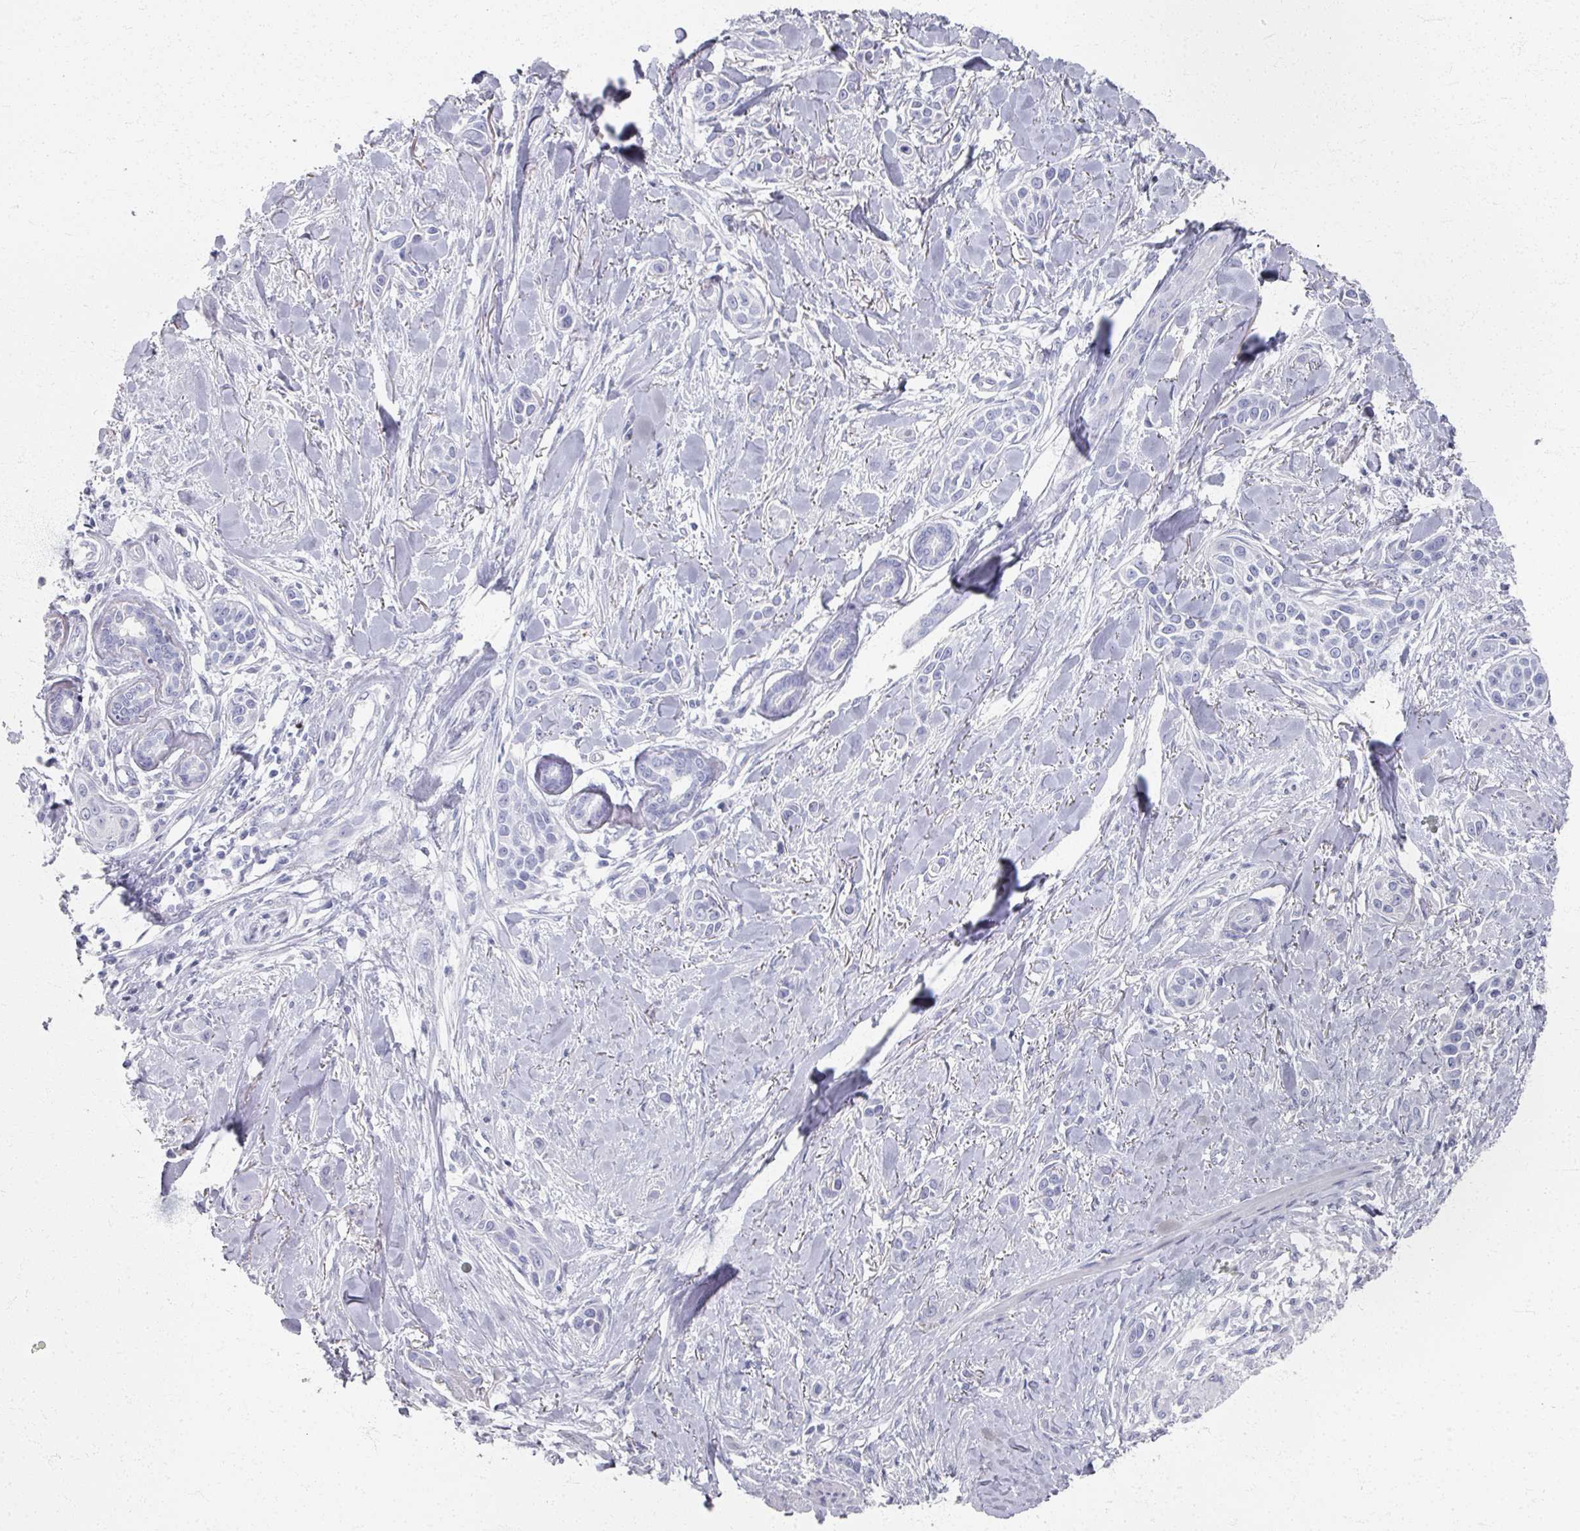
{"staining": {"intensity": "negative", "quantity": "none", "location": "none"}, "tissue": "skin cancer", "cell_type": "Tumor cells", "image_type": "cancer", "snomed": [{"axis": "morphology", "description": "Squamous cell carcinoma, NOS"}, {"axis": "topography", "description": "Skin"}], "caption": "High power microscopy histopathology image of an IHC micrograph of skin cancer (squamous cell carcinoma), revealing no significant positivity in tumor cells.", "gene": "PSKH1", "patient": {"sex": "female", "age": 69}}